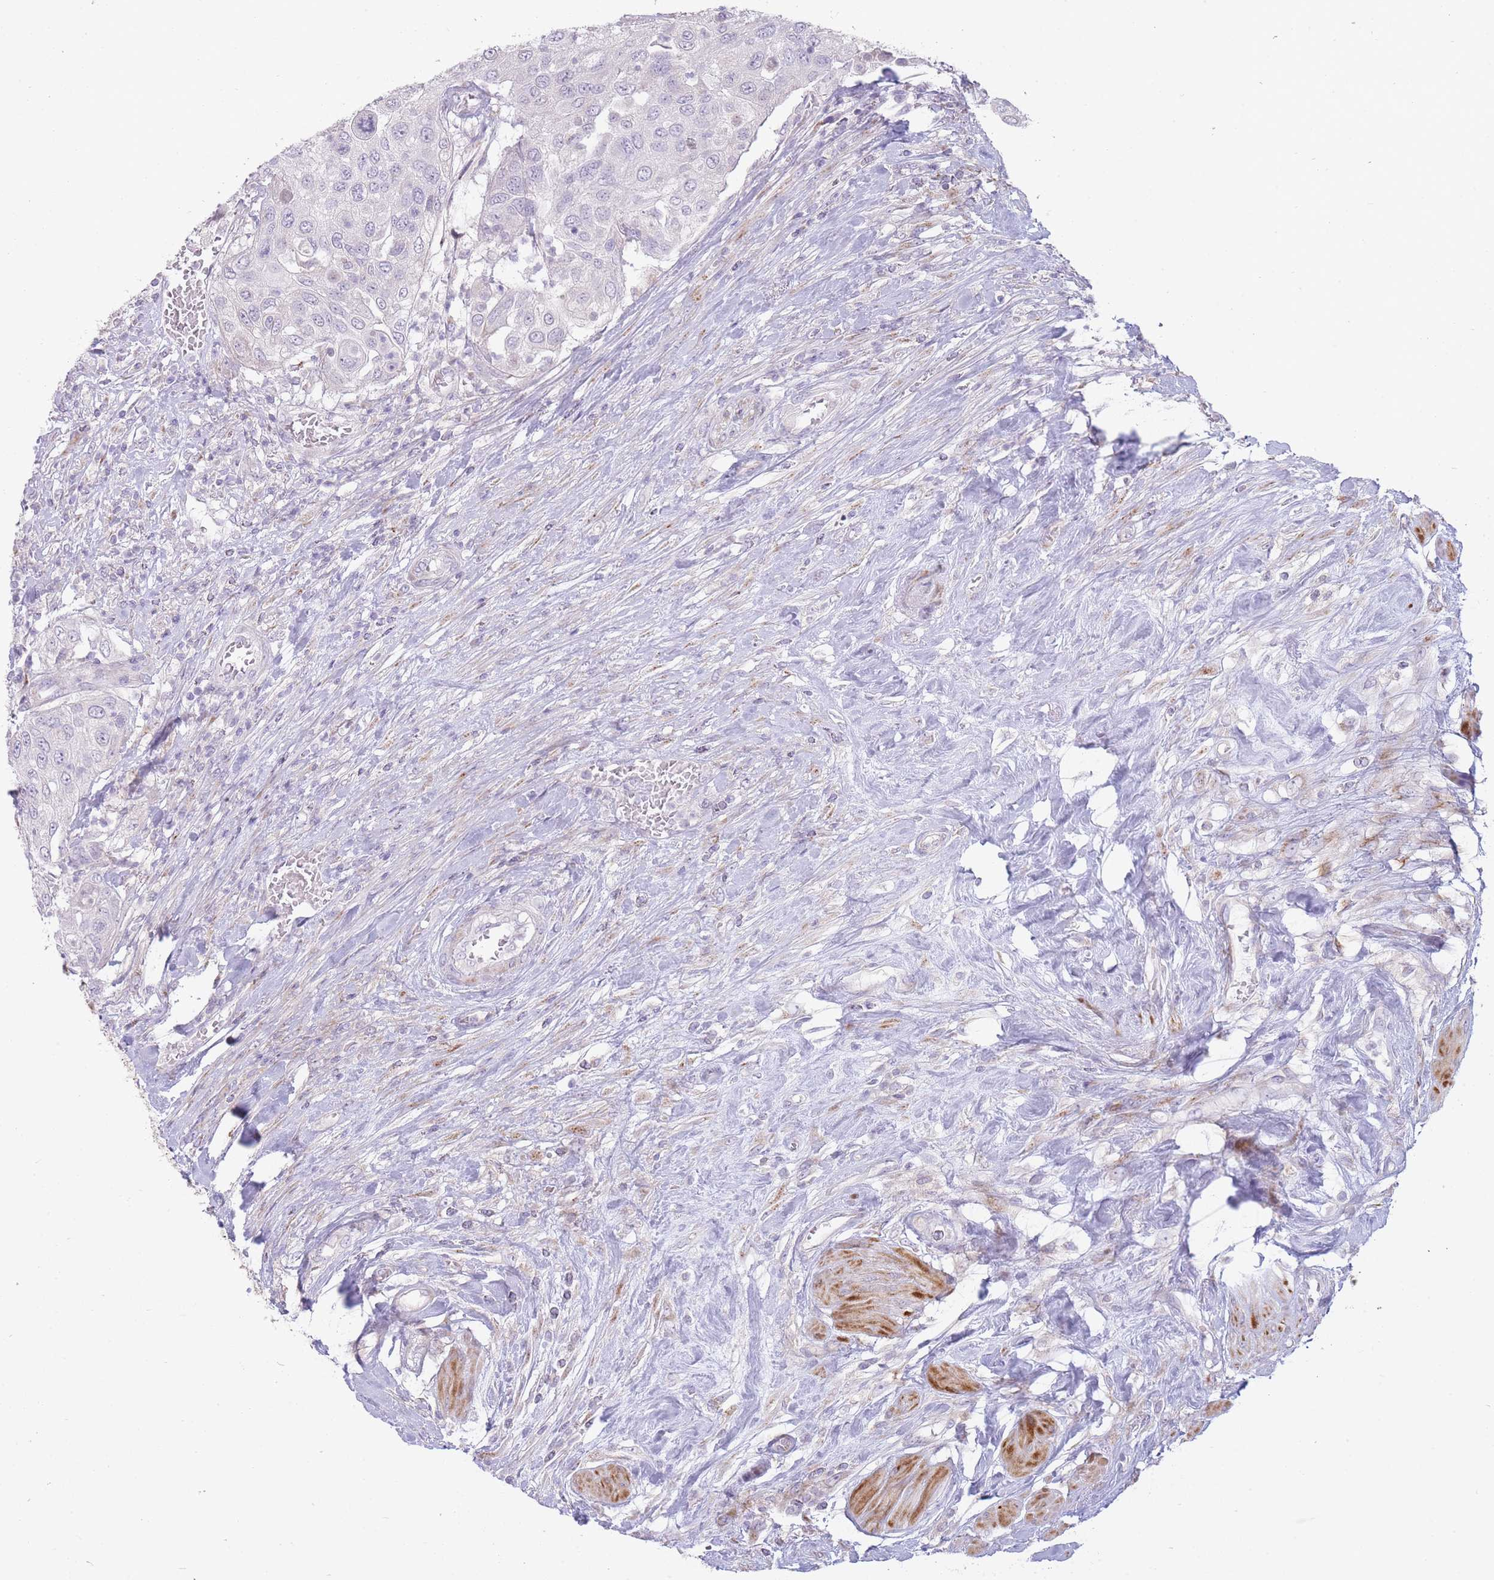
{"staining": {"intensity": "negative", "quantity": "none", "location": "none"}, "tissue": "urothelial cancer", "cell_type": "Tumor cells", "image_type": "cancer", "snomed": [{"axis": "morphology", "description": "Urothelial carcinoma, High grade"}, {"axis": "topography", "description": "Urinary bladder"}], "caption": "A photomicrograph of urothelial cancer stained for a protein exhibits no brown staining in tumor cells.", "gene": "PPP3R2", "patient": {"sex": "female", "age": 79}}